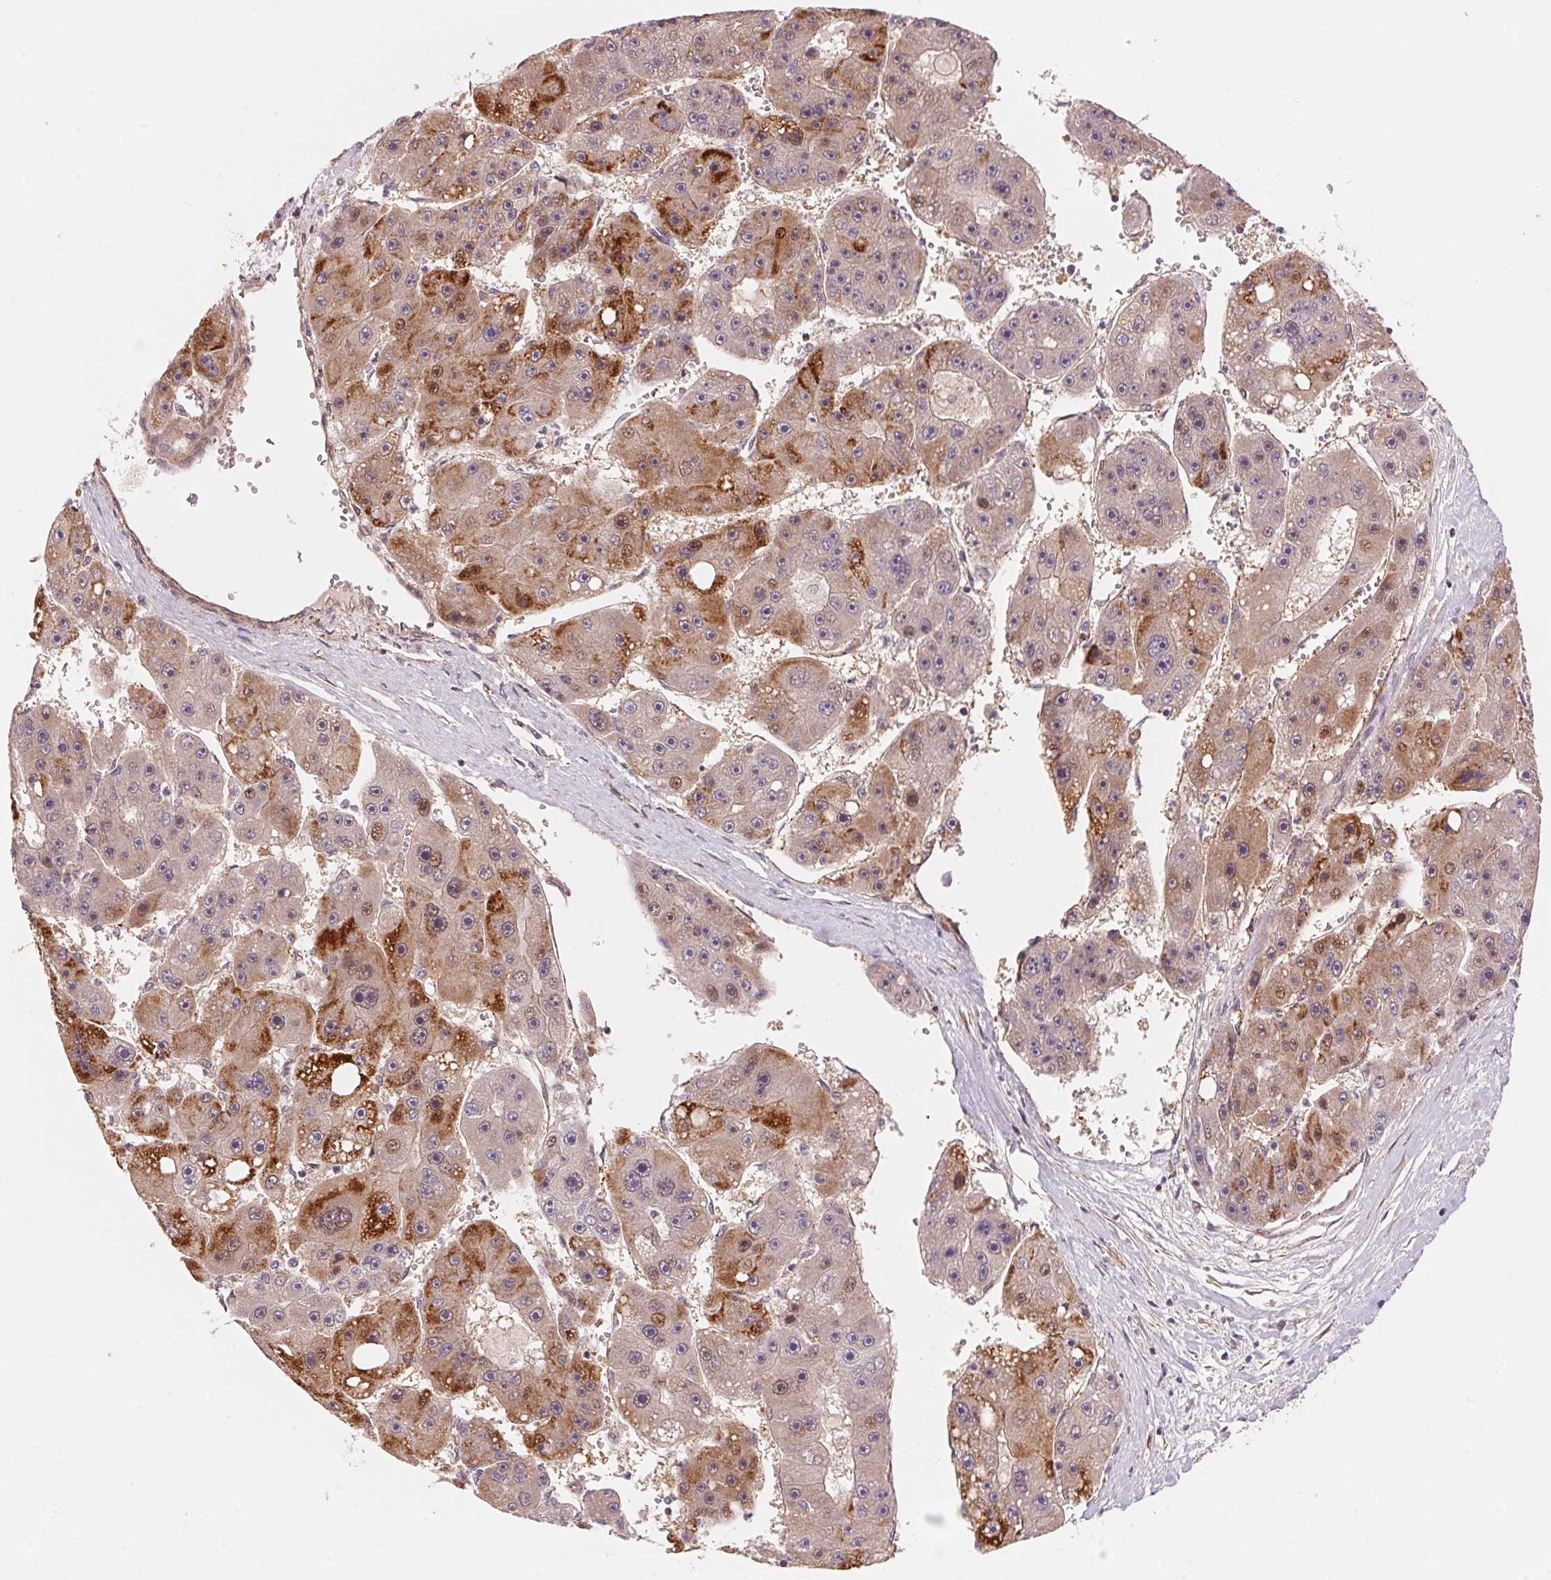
{"staining": {"intensity": "moderate", "quantity": "25%-75%", "location": "cytoplasmic/membranous,nuclear"}, "tissue": "liver cancer", "cell_type": "Tumor cells", "image_type": "cancer", "snomed": [{"axis": "morphology", "description": "Carcinoma, Hepatocellular, NOS"}, {"axis": "topography", "description": "Liver"}], "caption": "Immunohistochemistry (IHC) (DAB) staining of hepatocellular carcinoma (liver) demonstrates moderate cytoplasmic/membranous and nuclear protein staining in about 25%-75% of tumor cells.", "gene": "TNIP2", "patient": {"sex": "female", "age": 61}}